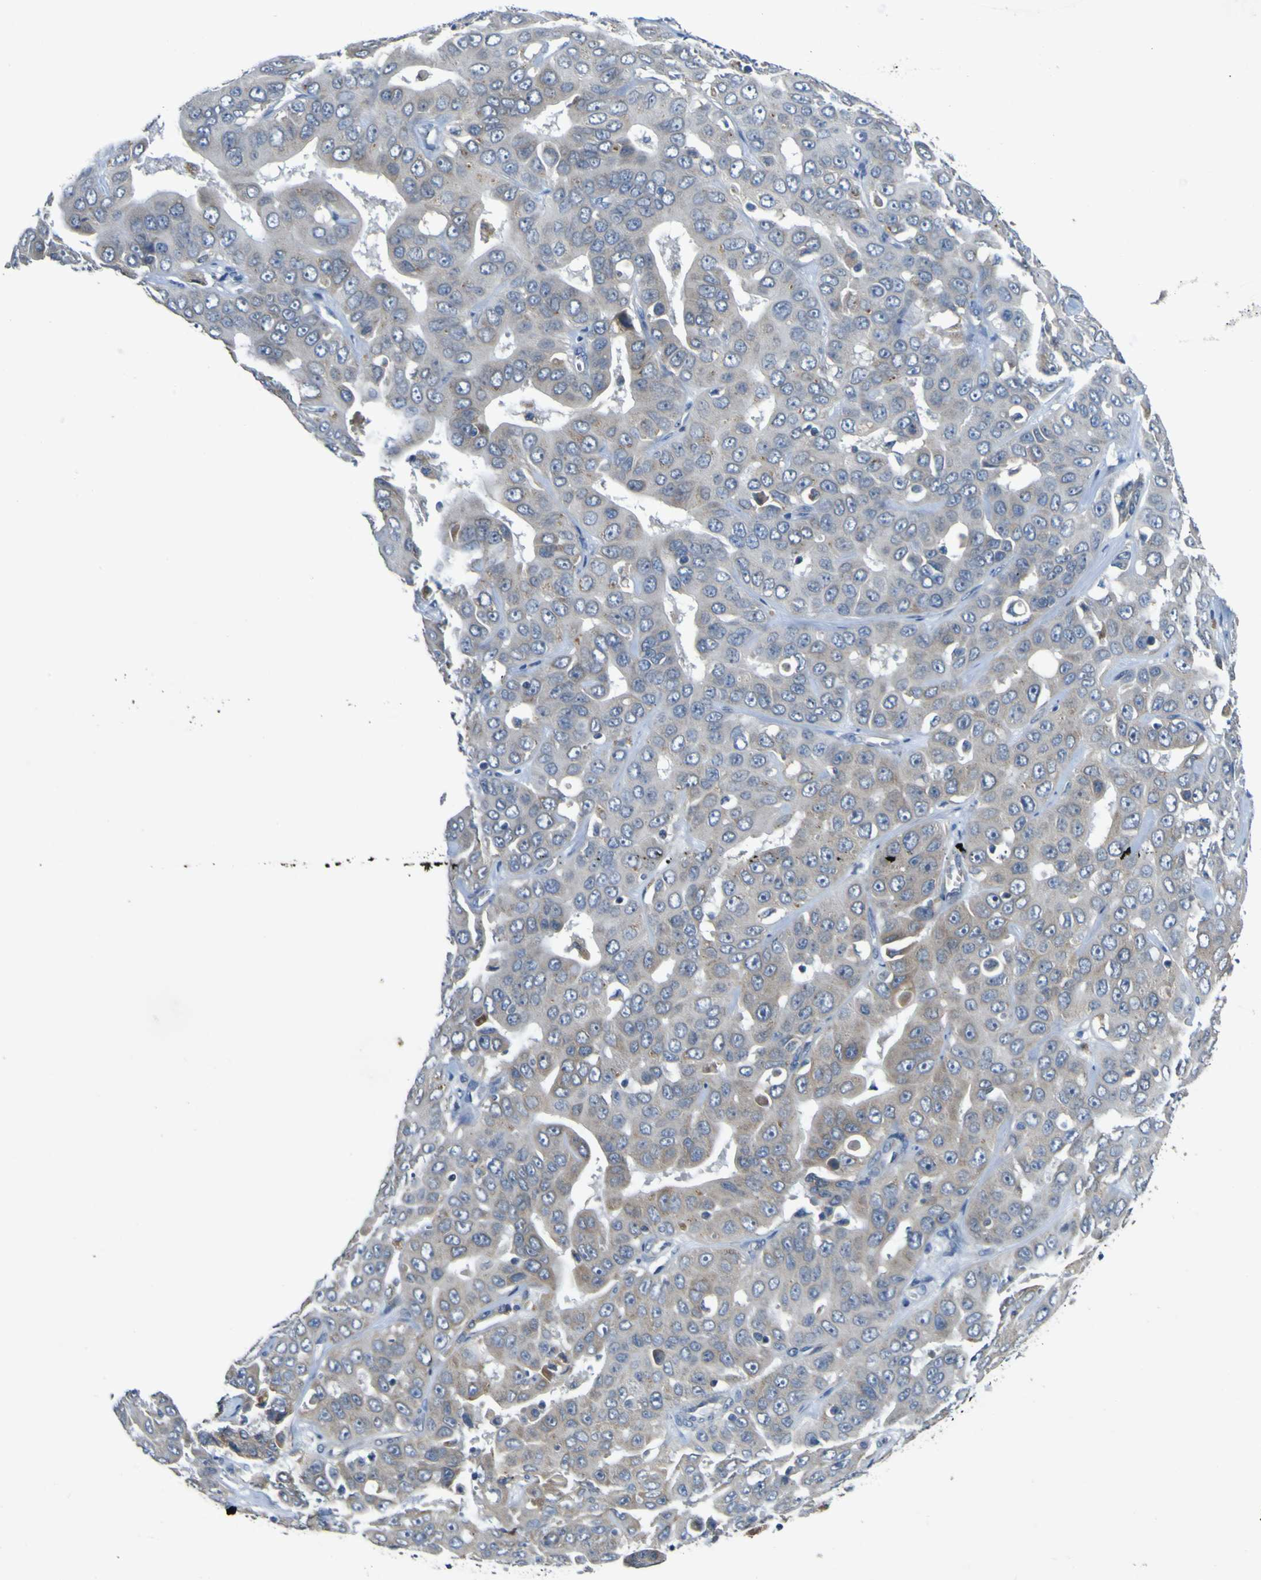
{"staining": {"intensity": "weak", "quantity": "<25%", "location": "cytoplasmic/membranous"}, "tissue": "liver cancer", "cell_type": "Tumor cells", "image_type": "cancer", "snomed": [{"axis": "morphology", "description": "Cholangiocarcinoma"}, {"axis": "topography", "description": "Liver"}], "caption": "This is a micrograph of immunohistochemistry (IHC) staining of liver cholangiocarcinoma, which shows no positivity in tumor cells. Nuclei are stained in blue.", "gene": "LDLR", "patient": {"sex": "female", "age": 52}}